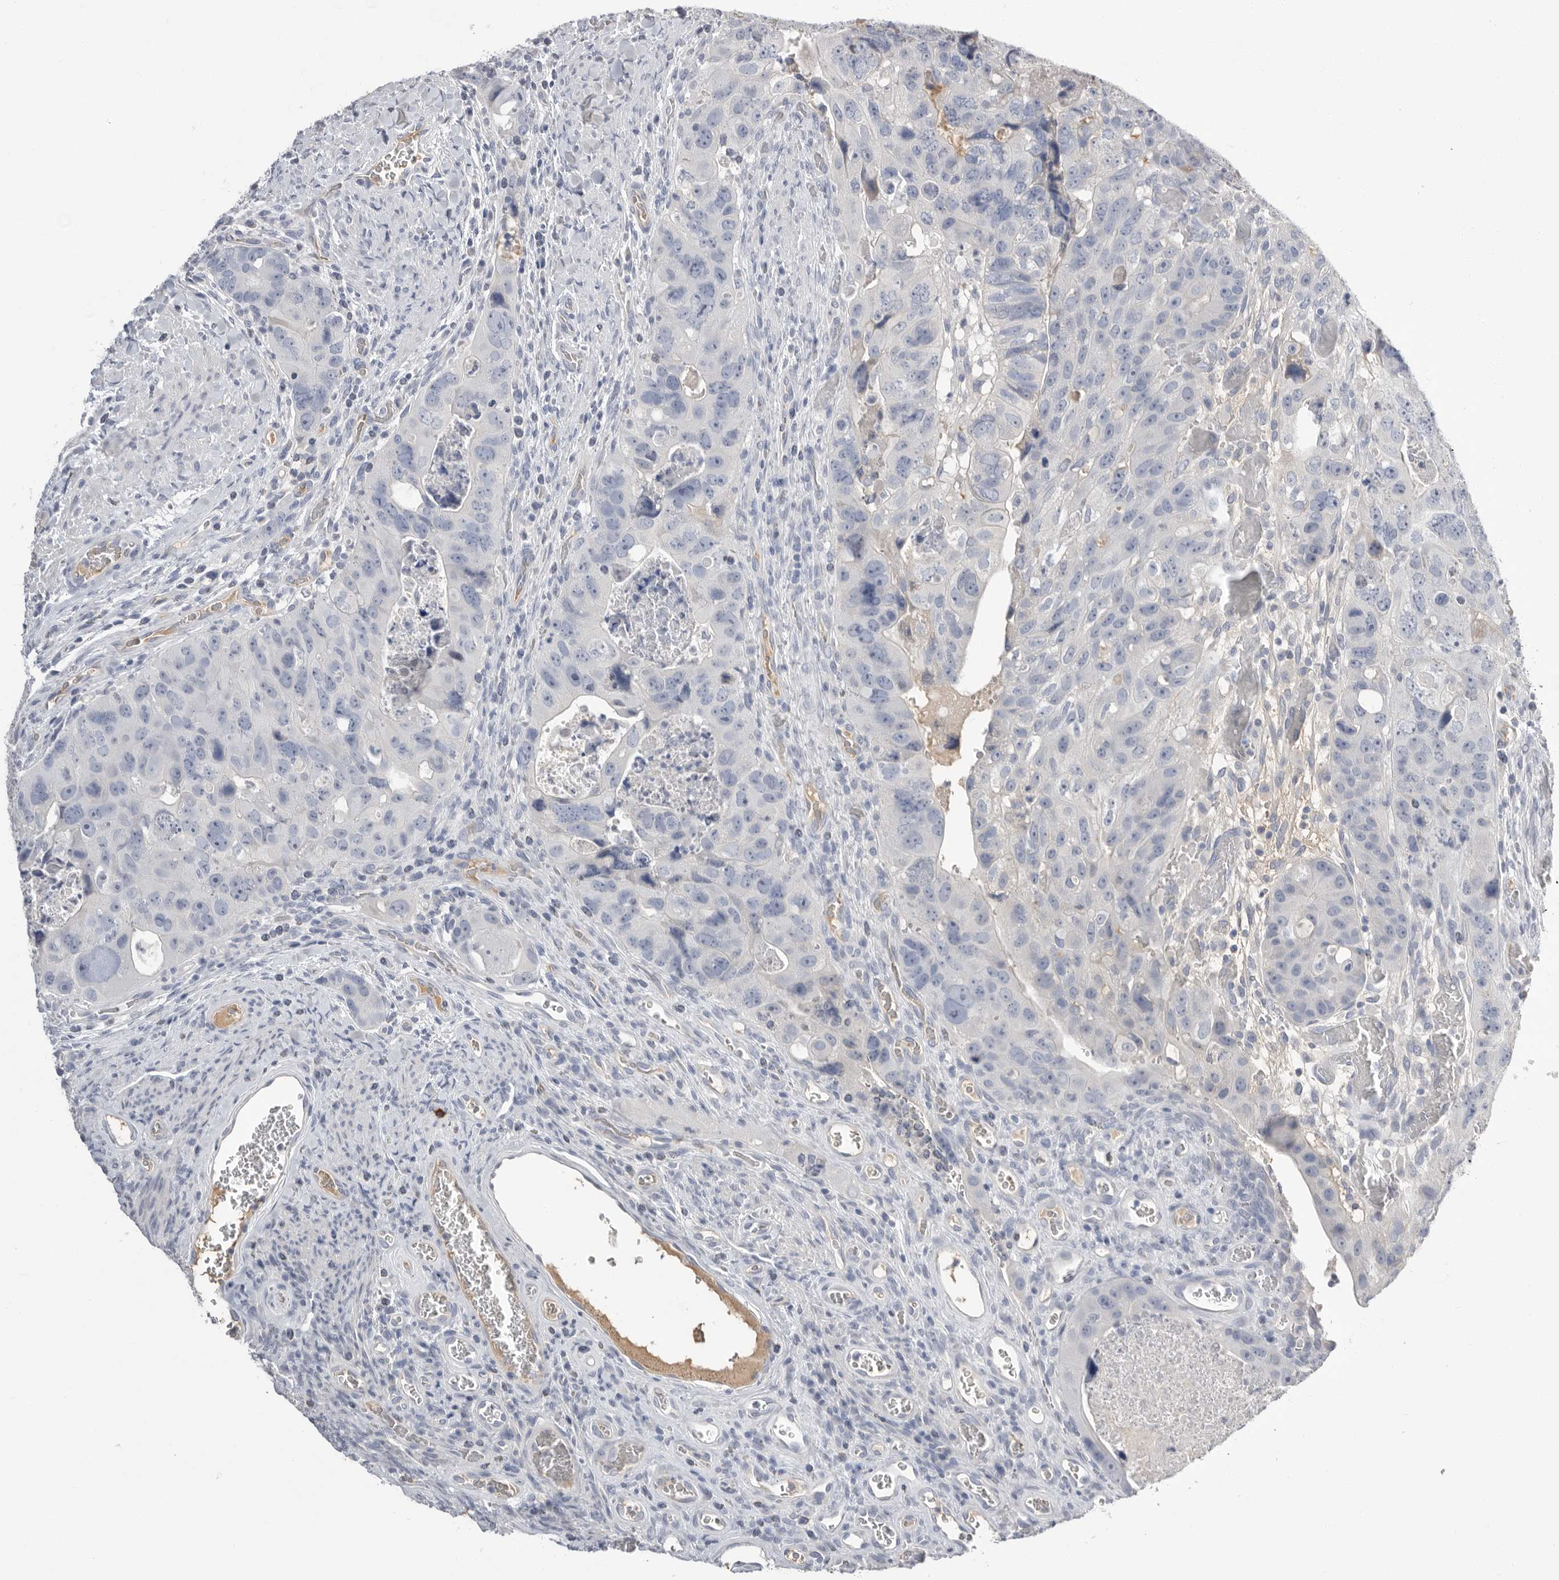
{"staining": {"intensity": "negative", "quantity": "none", "location": "none"}, "tissue": "colorectal cancer", "cell_type": "Tumor cells", "image_type": "cancer", "snomed": [{"axis": "morphology", "description": "Adenocarcinoma, NOS"}, {"axis": "topography", "description": "Rectum"}], "caption": "Colorectal cancer stained for a protein using immunohistochemistry shows no staining tumor cells.", "gene": "APOA2", "patient": {"sex": "male", "age": 59}}